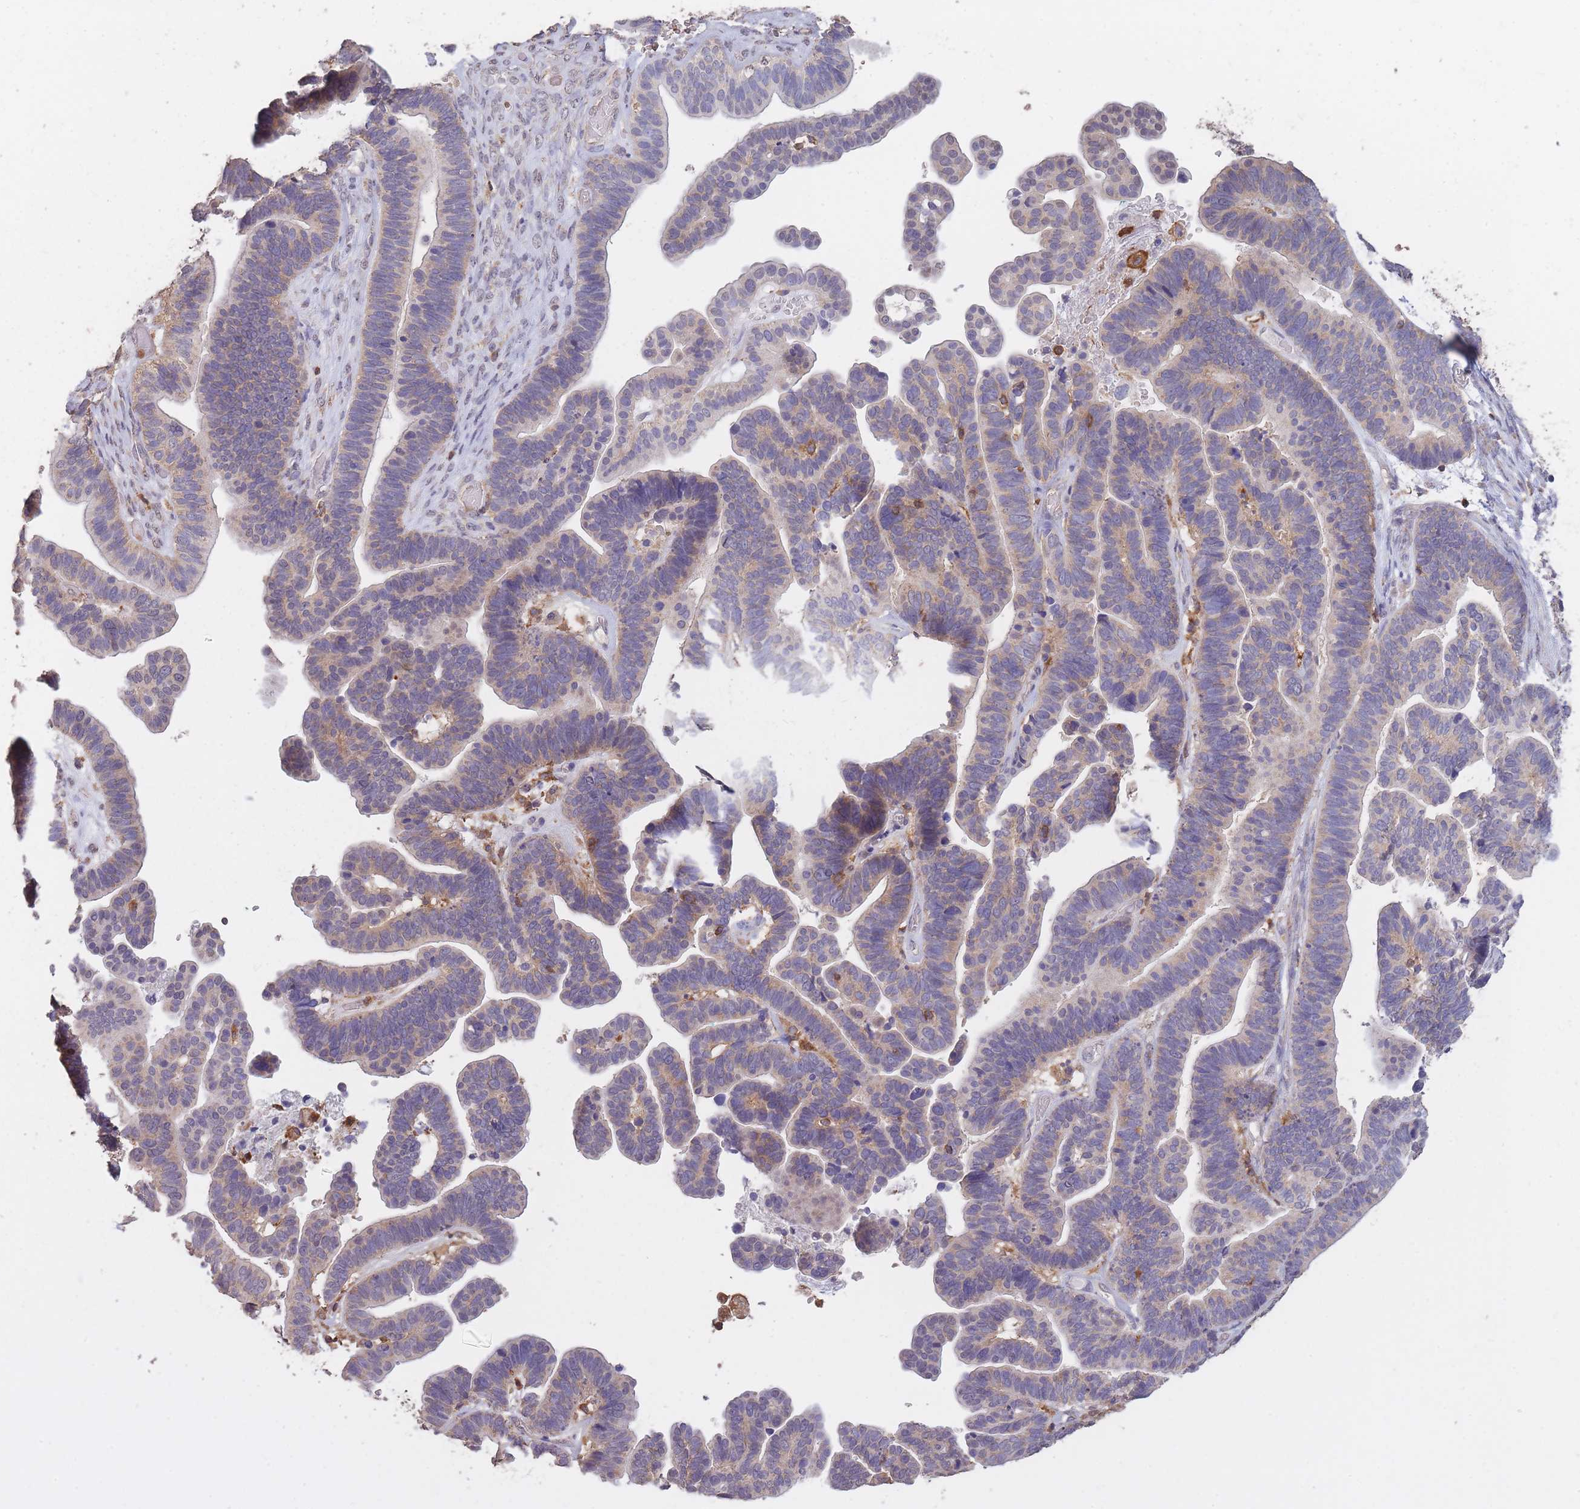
{"staining": {"intensity": "weak", "quantity": "25%-75%", "location": "cytoplasmic/membranous"}, "tissue": "ovarian cancer", "cell_type": "Tumor cells", "image_type": "cancer", "snomed": [{"axis": "morphology", "description": "Cystadenocarcinoma, serous, NOS"}, {"axis": "topography", "description": "Ovary"}], "caption": "IHC of serous cystadenocarcinoma (ovarian) shows low levels of weak cytoplasmic/membranous positivity in about 25%-75% of tumor cells. The protein of interest is shown in brown color, while the nuclei are stained blue.", "gene": "GMIP", "patient": {"sex": "female", "age": 56}}